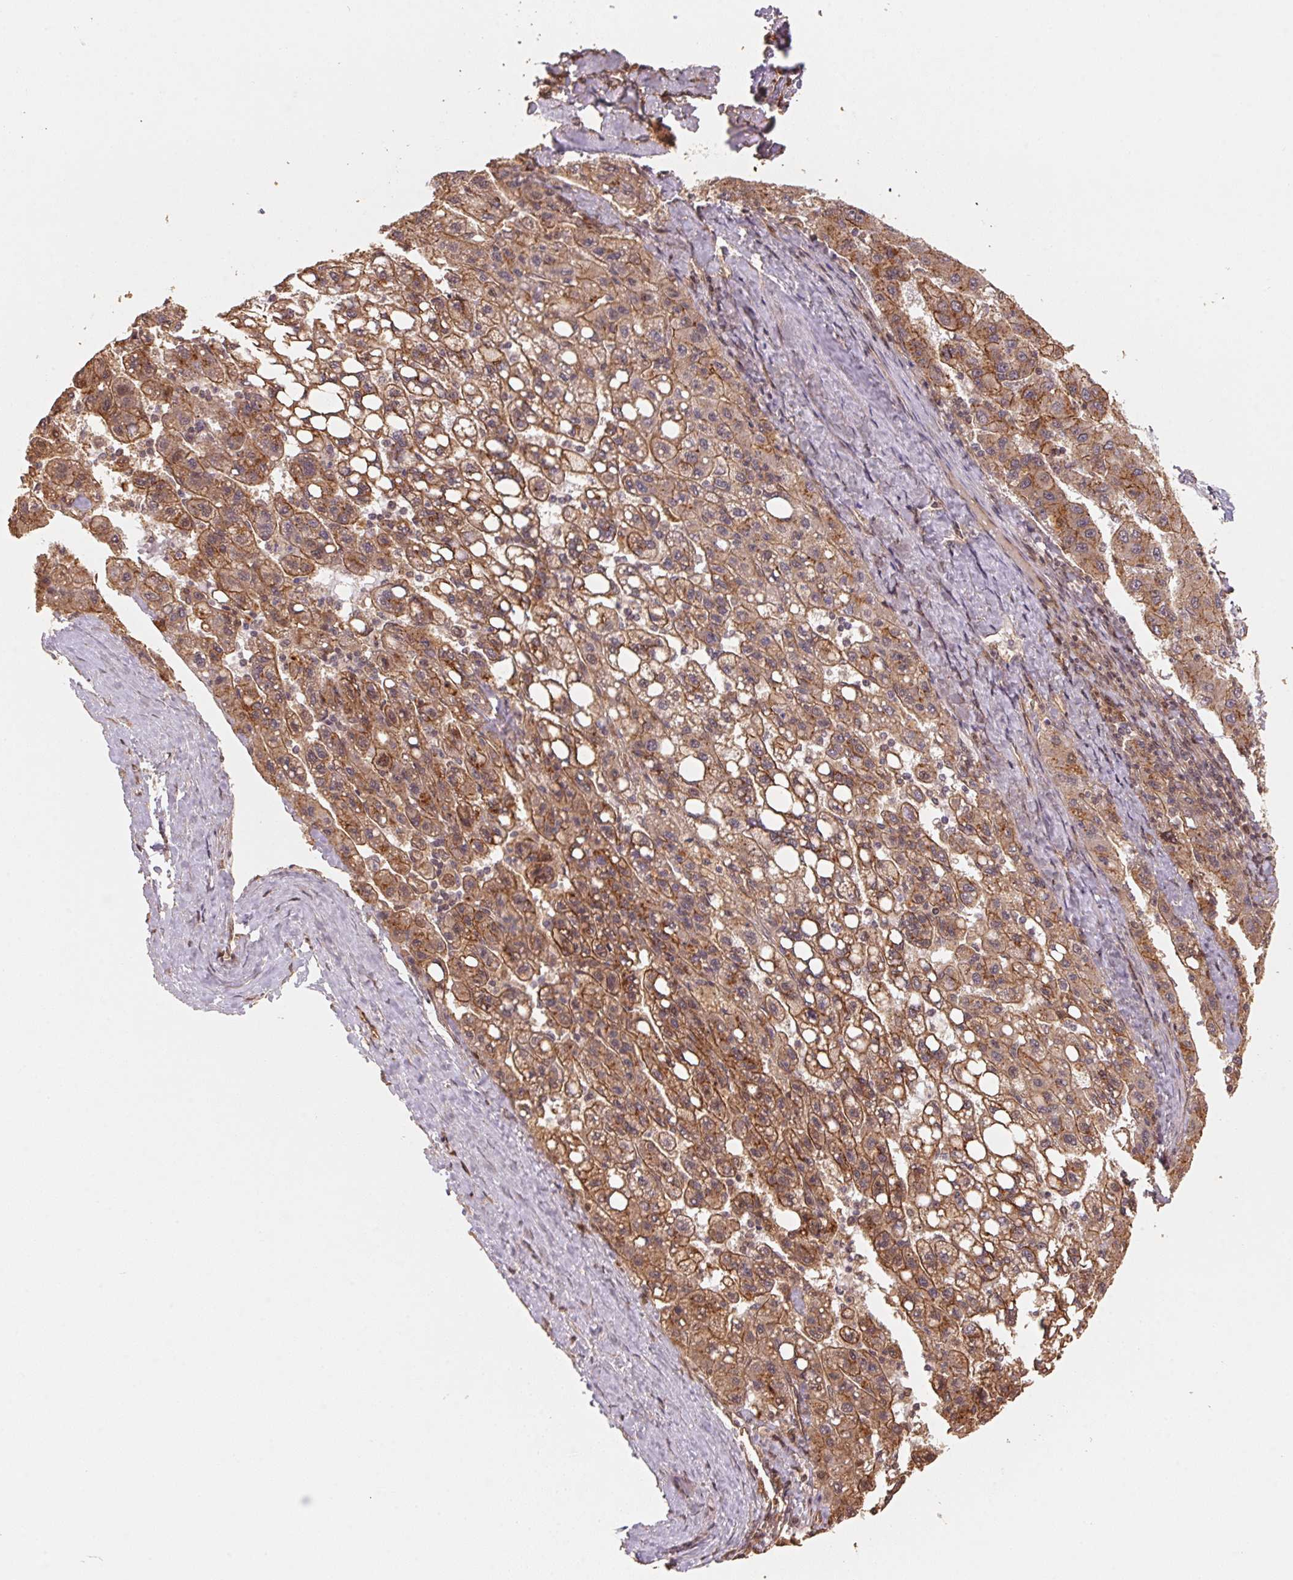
{"staining": {"intensity": "moderate", "quantity": ">75%", "location": "cytoplasmic/membranous"}, "tissue": "liver cancer", "cell_type": "Tumor cells", "image_type": "cancer", "snomed": [{"axis": "morphology", "description": "Carcinoma, Hepatocellular, NOS"}, {"axis": "topography", "description": "Liver"}], "caption": "Liver cancer tissue displays moderate cytoplasmic/membranous staining in about >75% of tumor cells, visualized by immunohistochemistry.", "gene": "TMEM222", "patient": {"sex": "female", "age": 82}}